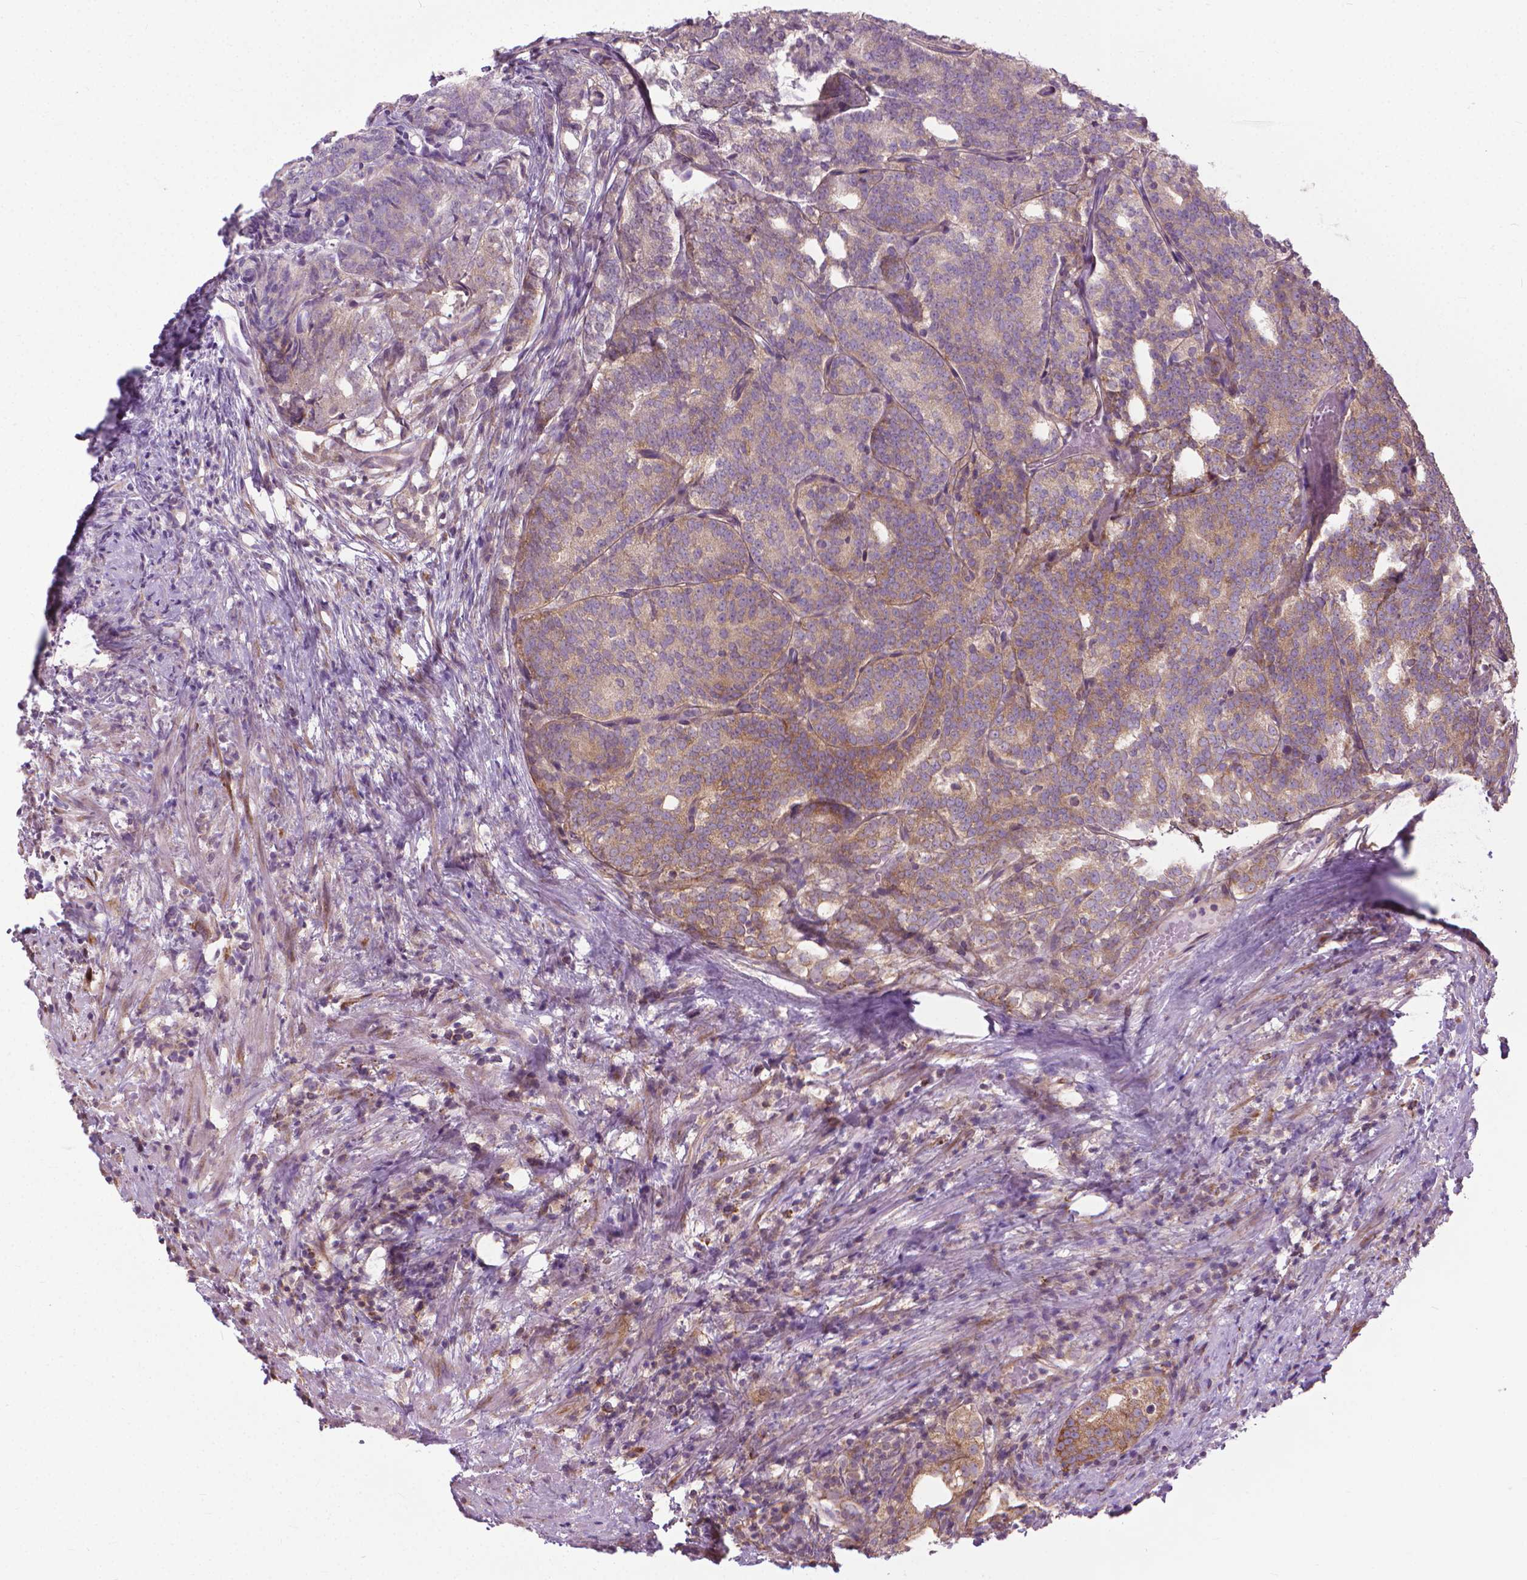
{"staining": {"intensity": "weak", "quantity": ">75%", "location": "cytoplasmic/membranous"}, "tissue": "prostate cancer", "cell_type": "Tumor cells", "image_type": "cancer", "snomed": [{"axis": "morphology", "description": "Adenocarcinoma, High grade"}, {"axis": "topography", "description": "Prostate"}], "caption": "A micrograph showing weak cytoplasmic/membranous positivity in about >75% of tumor cells in prostate cancer (high-grade adenocarcinoma), as visualized by brown immunohistochemical staining.", "gene": "NUDT1", "patient": {"sex": "male", "age": 53}}